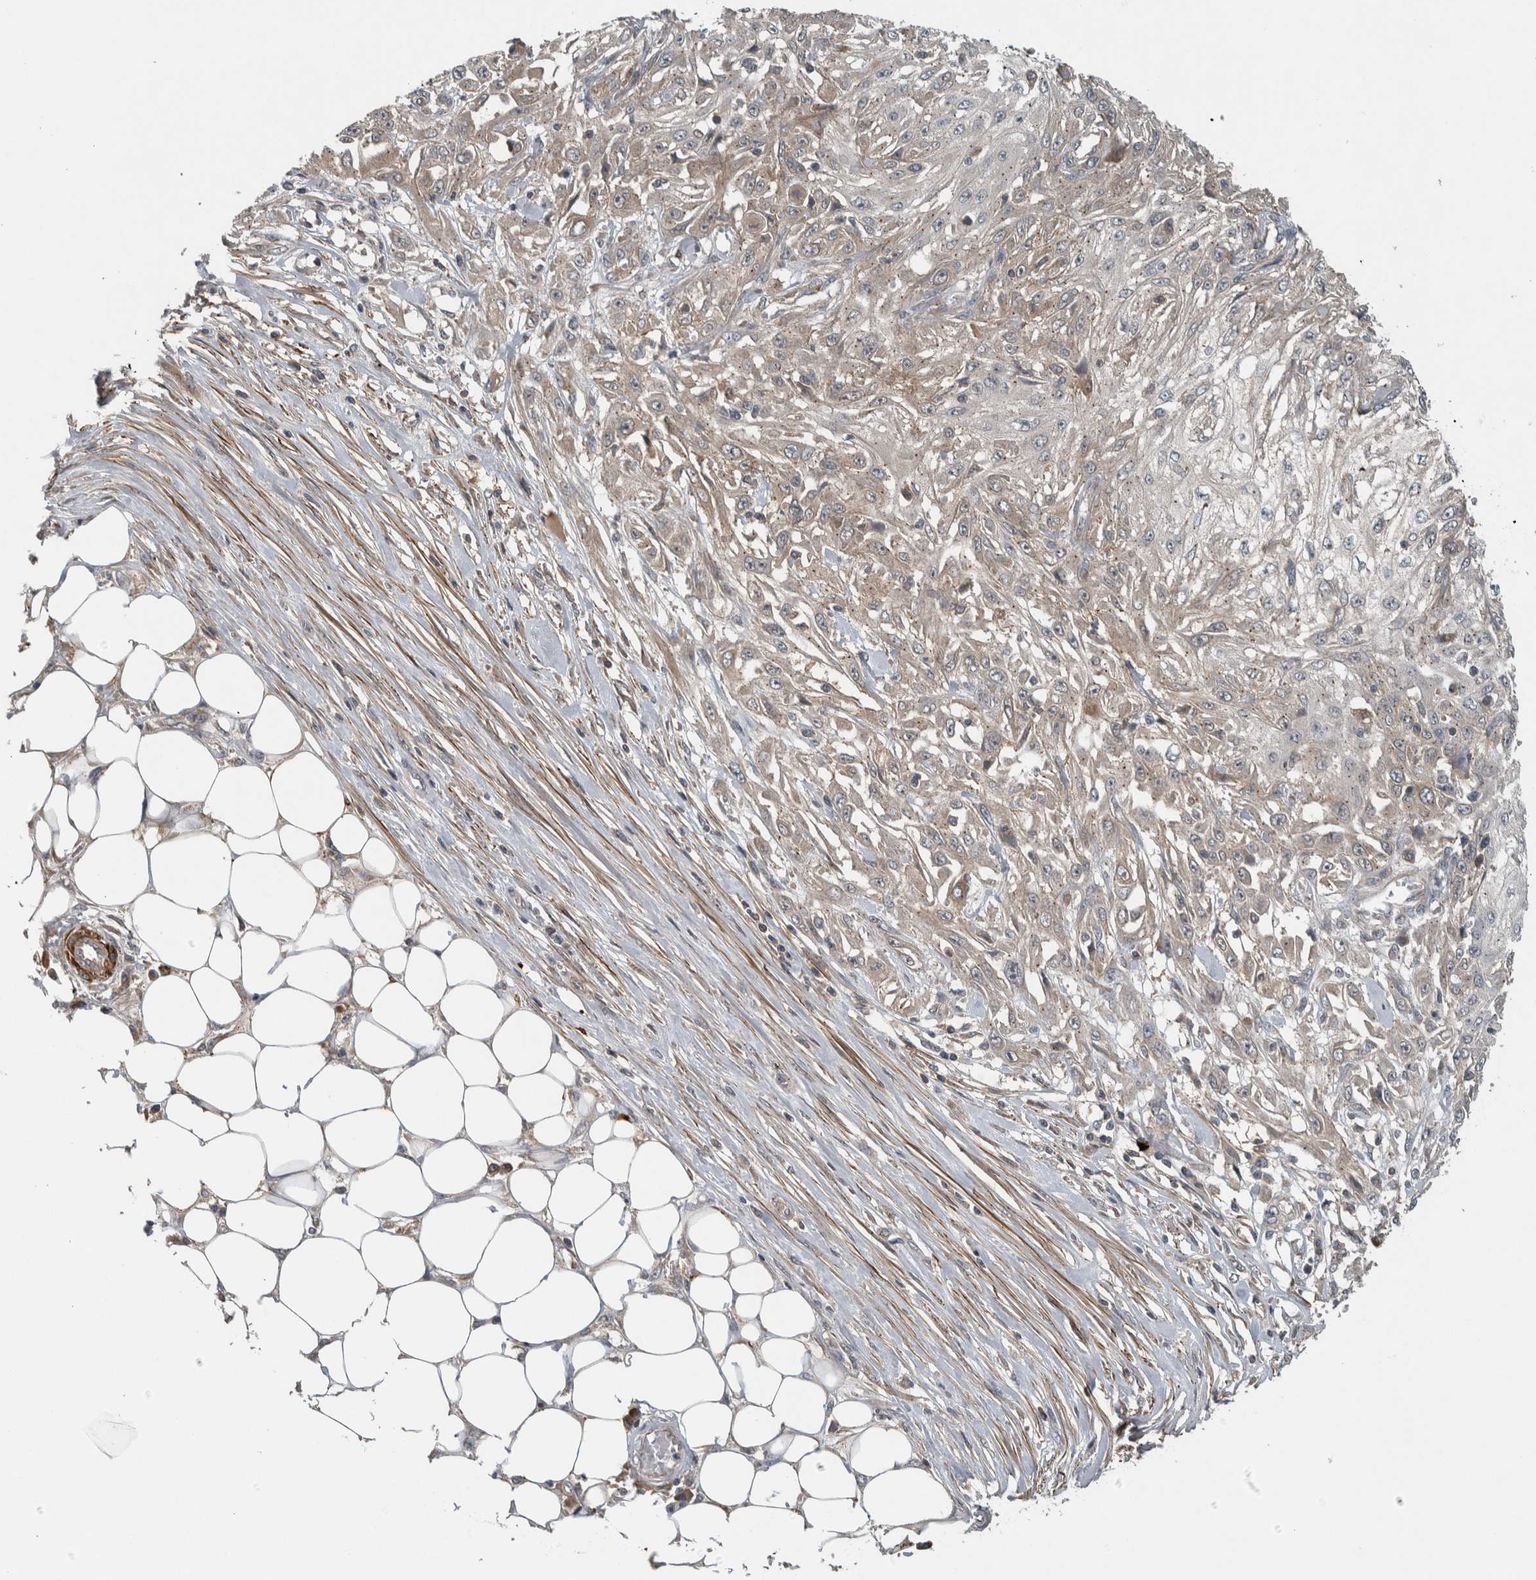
{"staining": {"intensity": "weak", "quantity": "<25%", "location": "cytoplasmic/membranous"}, "tissue": "skin cancer", "cell_type": "Tumor cells", "image_type": "cancer", "snomed": [{"axis": "morphology", "description": "Squamous cell carcinoma, NOS"}, {"axis": "morphology", "description": "Squamous cell carcinoma, metastatic, NOS"}, {"axis": "topography", "description": "Skin"}, {"axis": "topography", "description": "Lymph node"}], "caption": "Immunohistochemistry image of human skin metastatic squamous cell carcinoma stained for a protein (brown), which demonstrates no staining in tumor cells.", "gene": "LBHD1", "patient": {"sex": "male", "age": 75}}